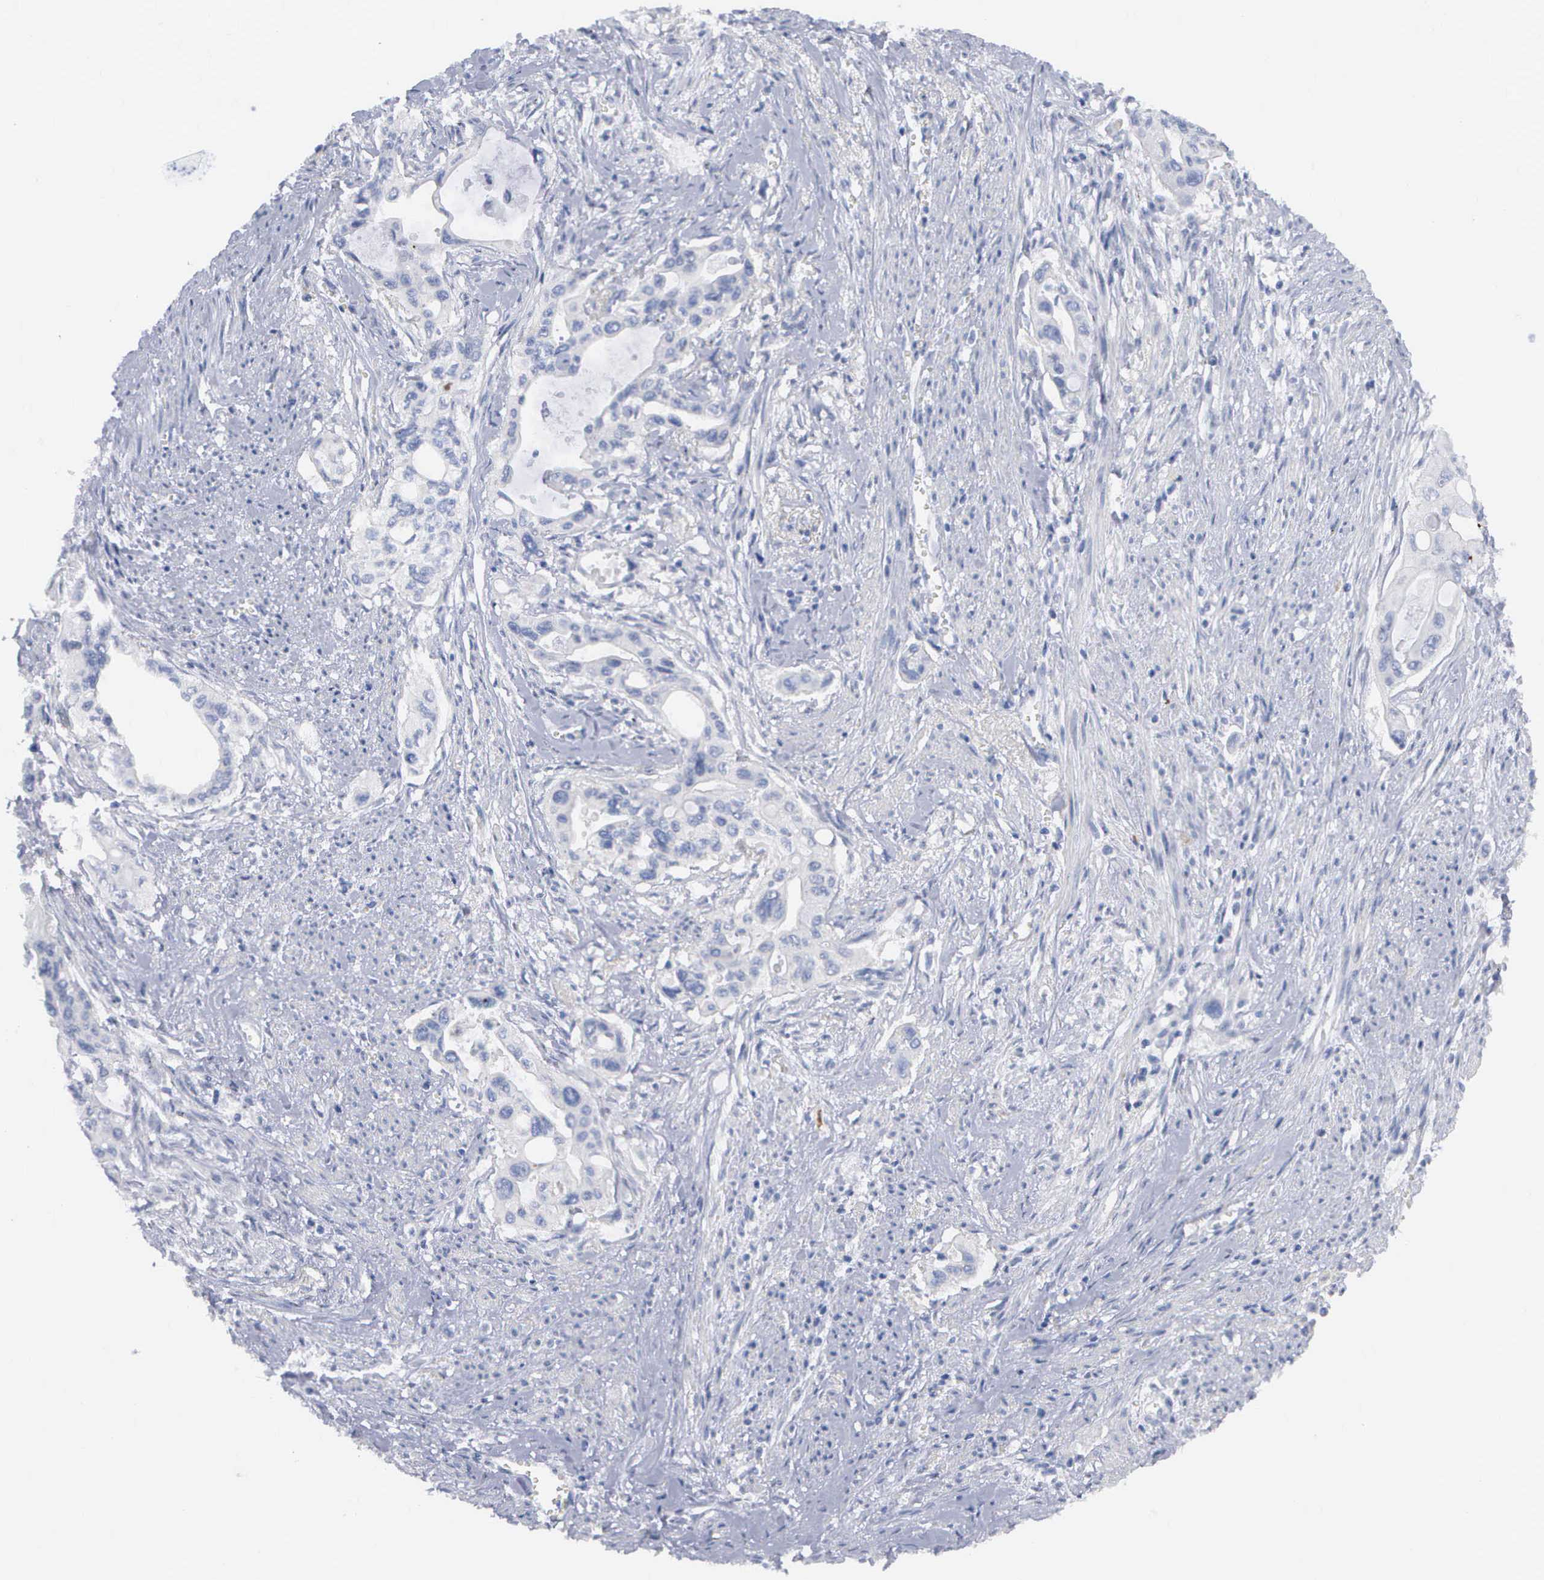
{"staining": {"intensity": "negative", "quantity": "none", "location": "none"}, "tissue": "pancreatic cancer", "cell_type": "Tumor cells", "image_type": "cancer", "snomed": [{"axis": "morphology", "description": "Adenocarcinoma, NOS"}, {"axis": "topography", "description": "Pancreas"}], "caption": "Pancreatic cancer (adenocarcinoma) was stained to show a protein in brown. There is no significant expression in tumor cells. Brightfield microscopy of immunohistochemistry (IHC) stained with DAB (brown) and hematoxylin (blue), captured at high magnification.", "gene": "ASPHD2", "patient": {"sex": "male", "age": 77}}